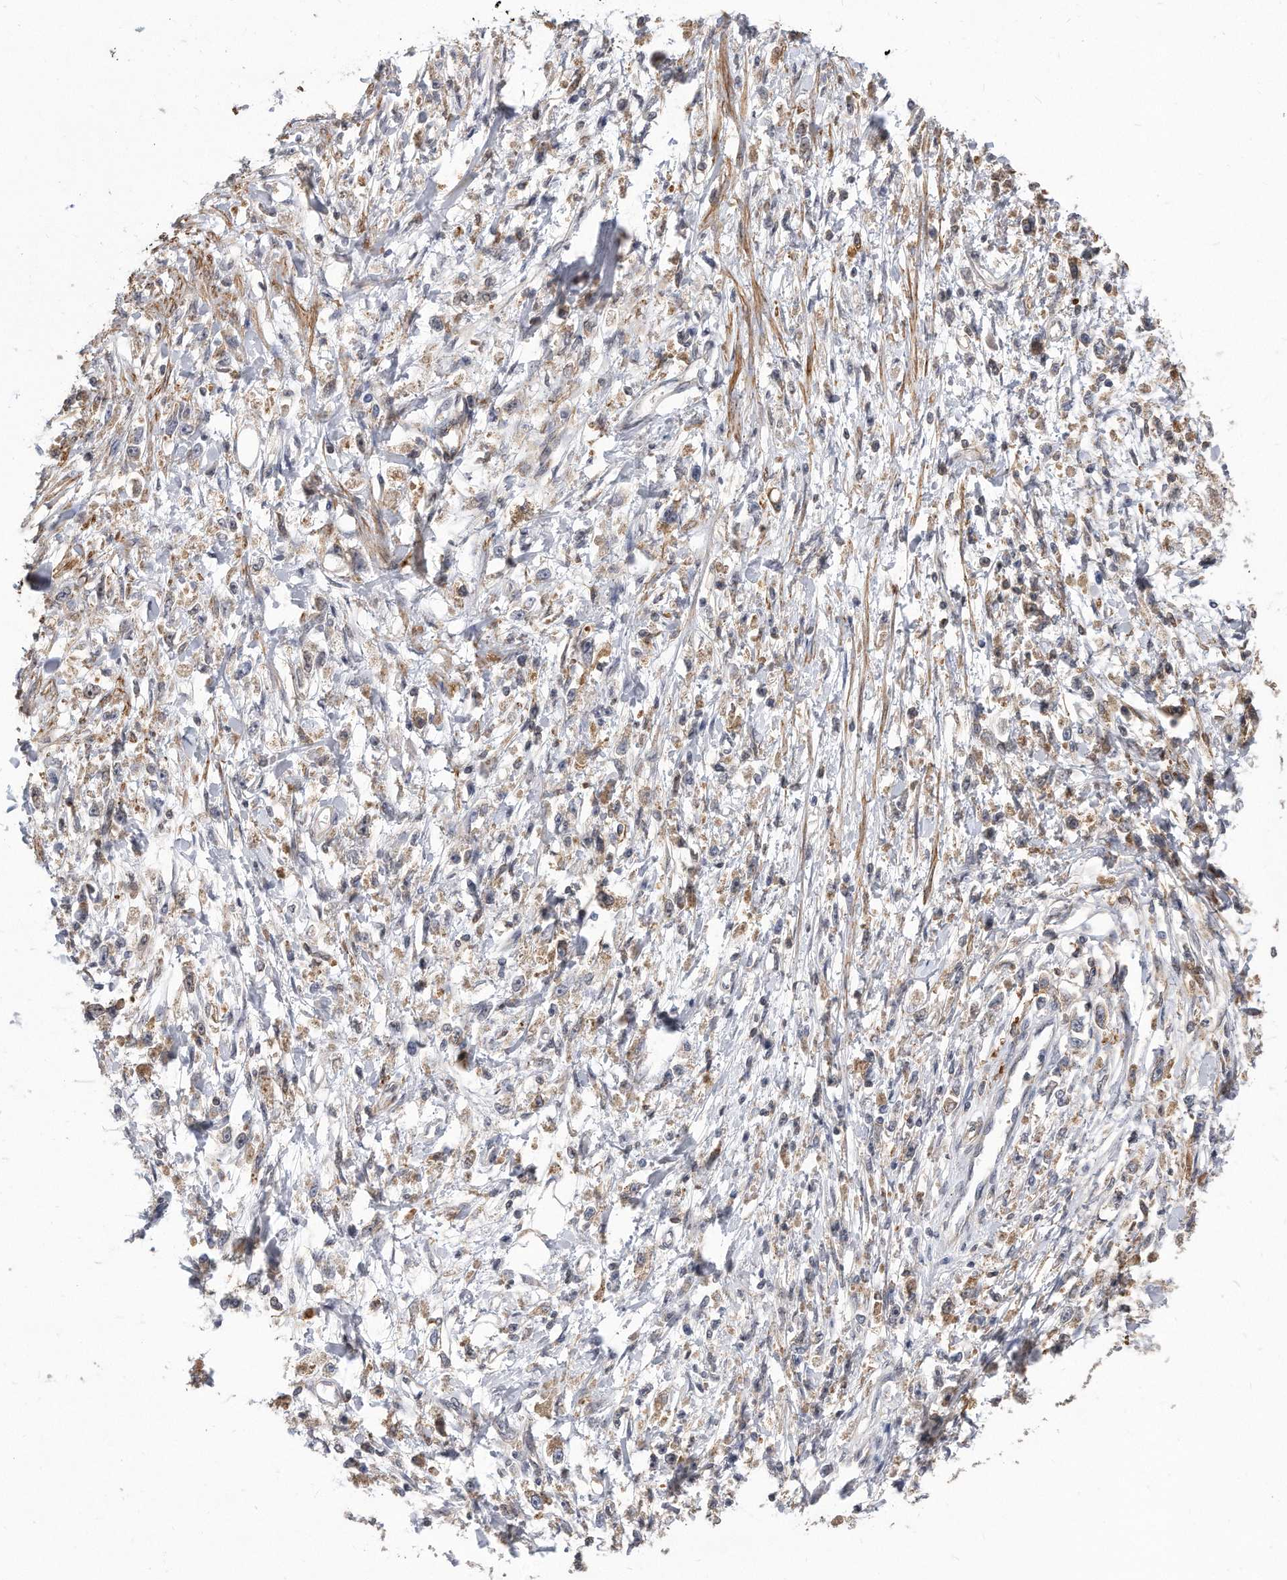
{"staining": {"intensity": "weak", "quantity": "25%-75%", "location": "cytoplasmic/membranous"}, "tissue": "stomach cancer", "cell_type": "Tumor cells", "image_type": "cancer", "snomed": [{"axis": "morphology", "description": "Adenocarcinoma, NOS"}, {"axis": "topography", "description": "Stomach"}], "caption": "Immunohistochemistry (IHC) of stomach cancer displays low levels of weak cytoplasmic/membranous positivity in about 25%-75% of tumor cells.", "gene": "TCP1", "patient": {"sex": "female", "age": 59}}